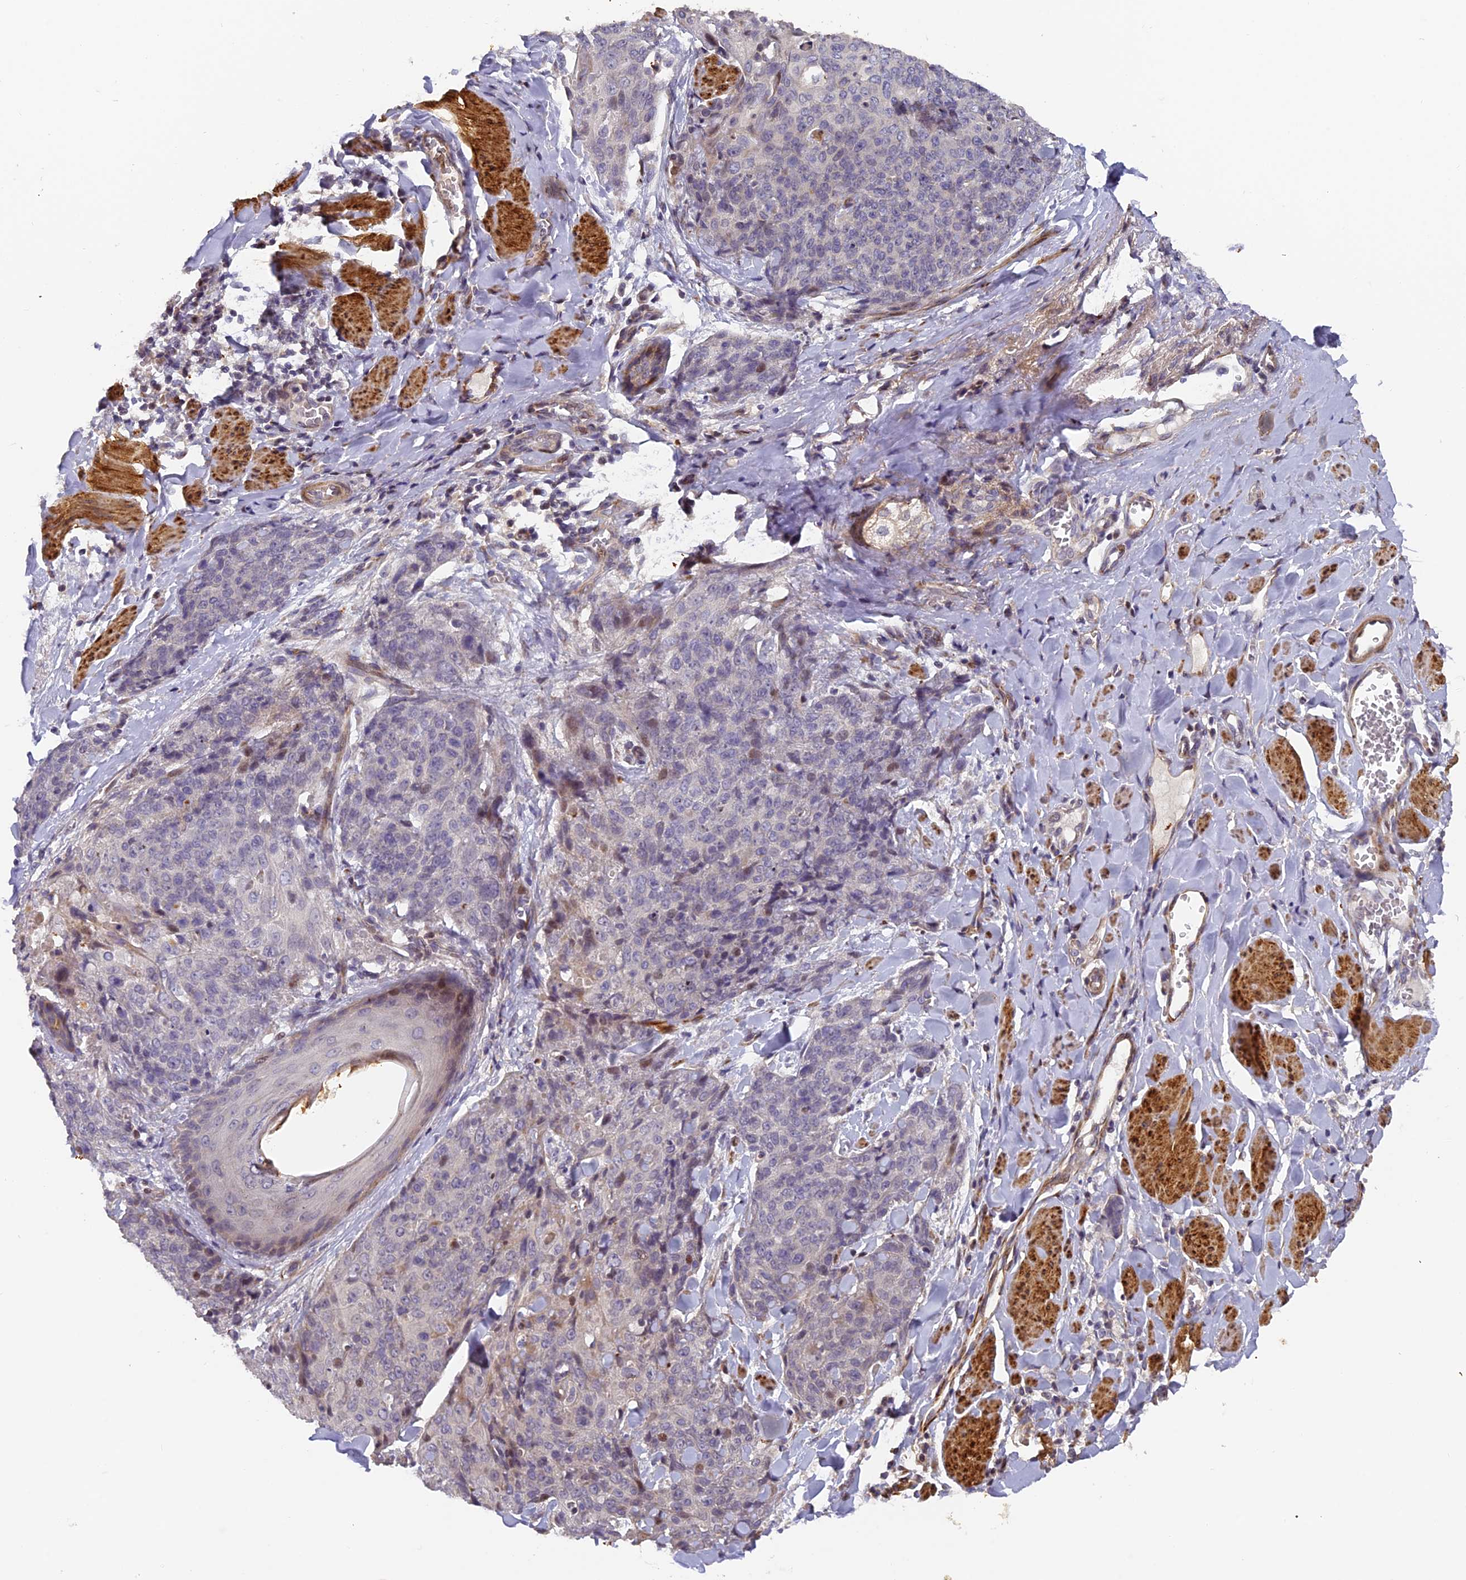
{"staining": {"intensity": "negative", "quantity": "none", "location": "none"}, "tissue": "skin cancer", "cell_type": "Tumor cells", "image_type": "cancer", "snomed": [{"axis": "morphology", "description": "Squamous cell carcinoma, NOS"}, {"axis": "topography", "description": "Skin"}, {"axis": "topography", "description": "Vulva"}], "caption": "Image shows no significant protein expression in tumor cells of skin cancer.", "gene": "RAB28", "patient": {"sex": "female", "age": 85}}